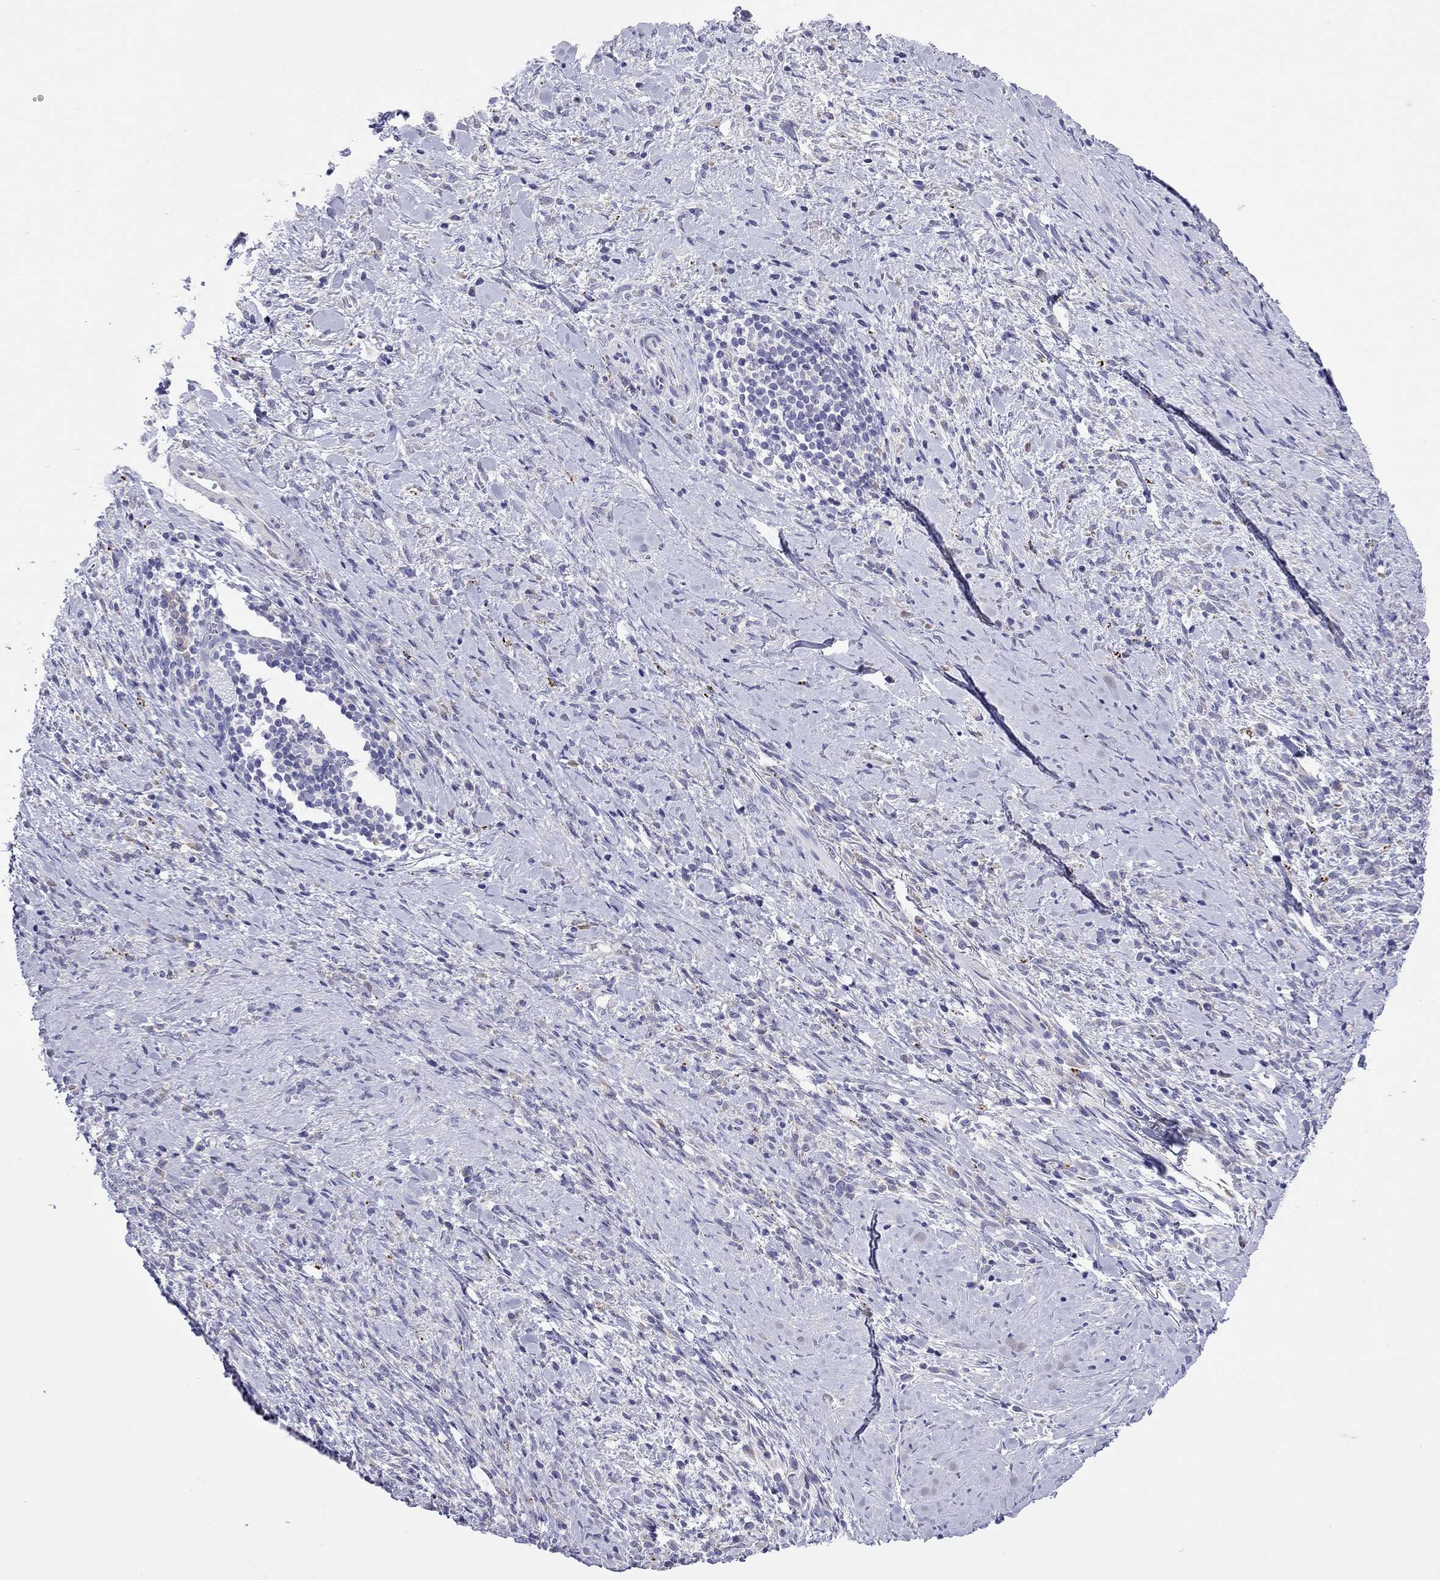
{"staining": {"intensity": "negative", "quantity": "none", "location": "none"}, "tissue": "stomach cancer", "cell_type": "Tumor cells", "image_type": "cancer", "snomed": [{"axis": "morphology", "description": "Adenocarcinoma, NOS"}, {"axis": "topography", "description": "Stomach"}], "caption": "An image of stomach cancer (adenocarcinoma) stained for a protein displays no brown staining in tumor cells. (DAB (3,3'-diaminobenzidine) IHC, high magnification).", "gene": "COL9A1", "patient": {"sex": "female", "age": 57}}